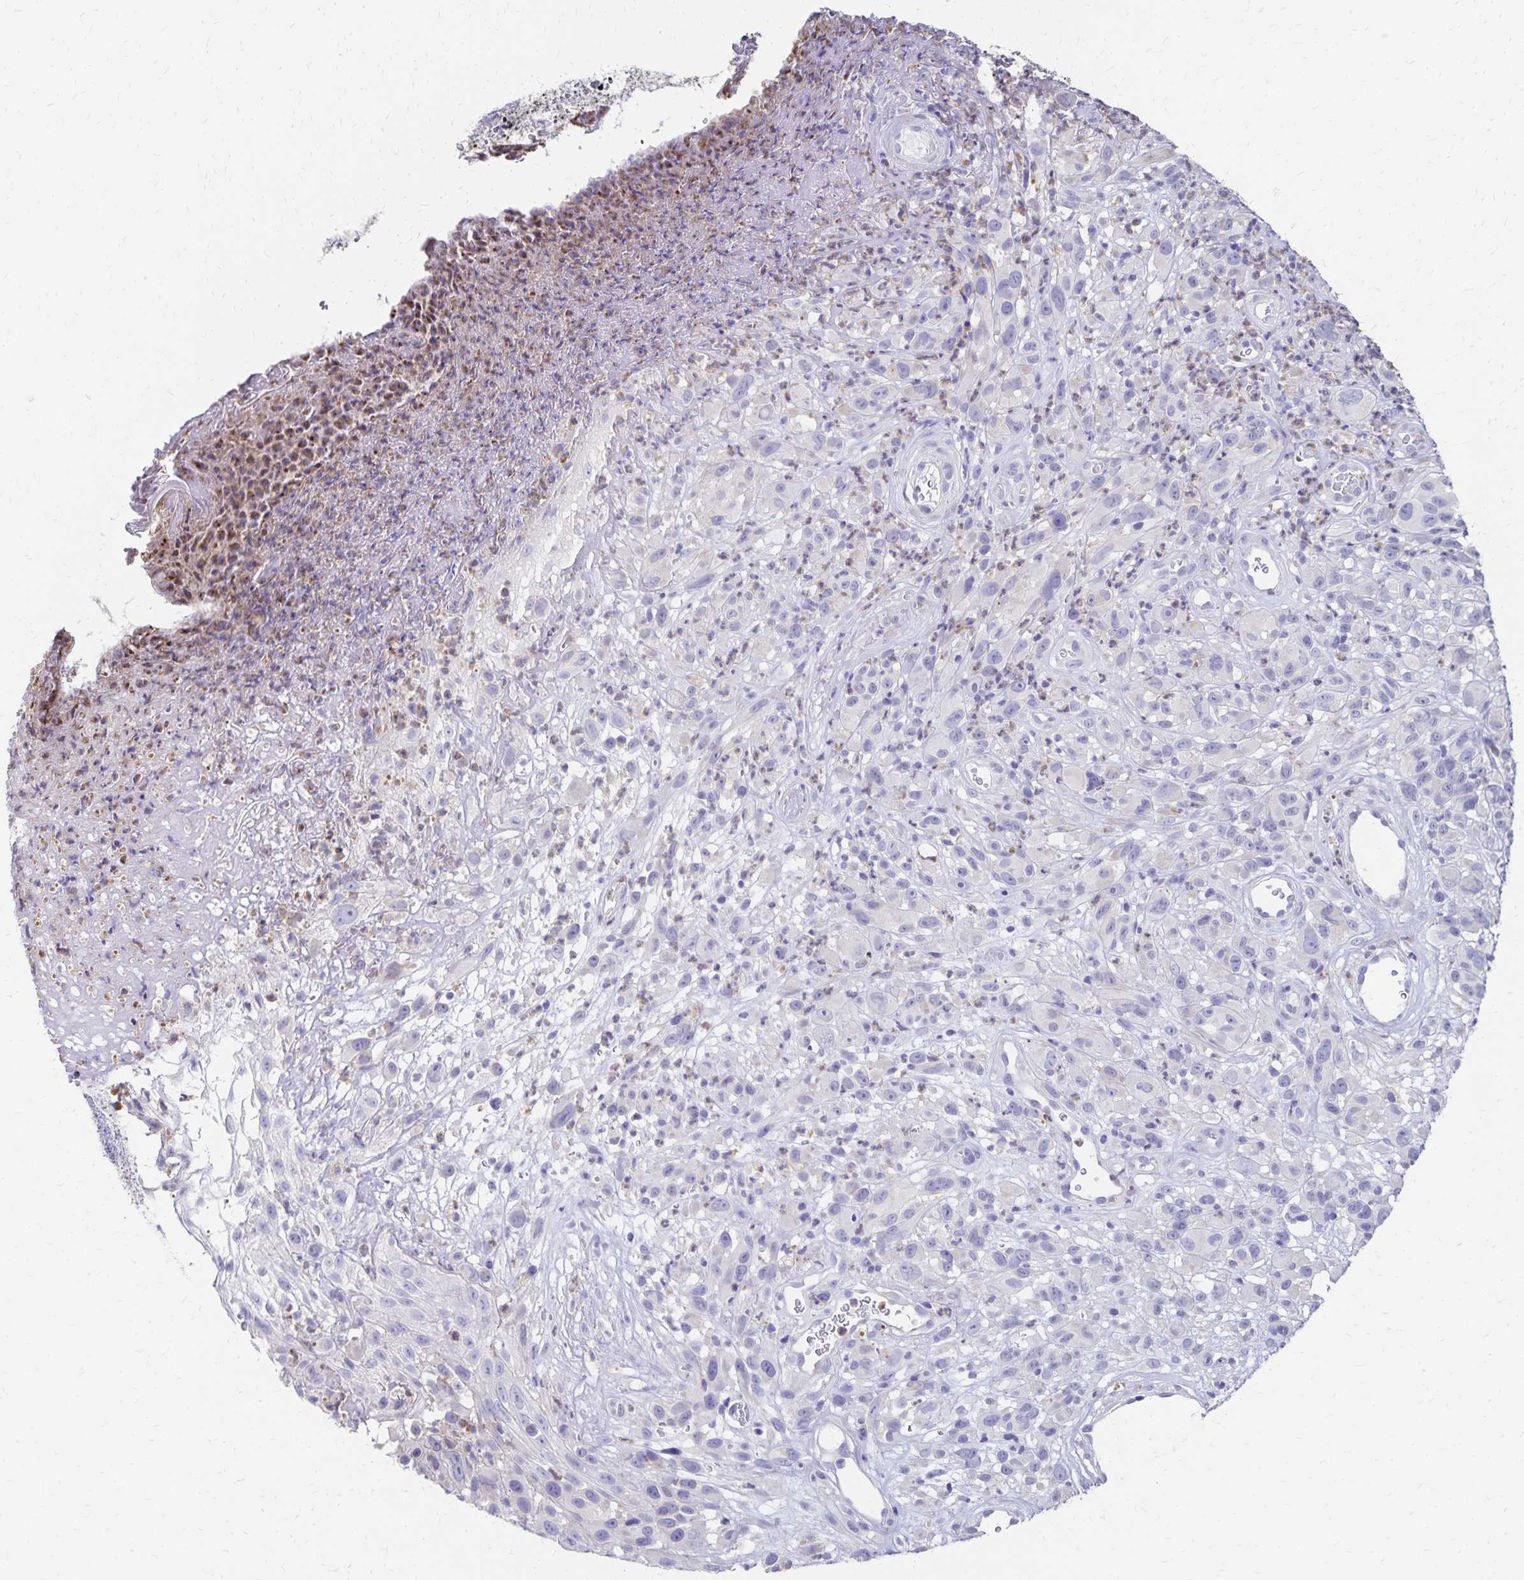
{"staining": {"intensity": "negative", "quantity": "none", "location": "none"}, "tissue": "melanoma", "cell_type": "Tumor cells", "image_type": "cancer", "snomed": [{"axis": "morphology", "description": "Malignant melanoma, NOS"}, {"axis": "topography", "description": "Skin"}], "caption": "Human malignant melanoma stained for a protein using immunohistochemistry reveals no positivity in tumor cells.", "gene": "DYNLT4", "patient": {"sex": "male", "age": 68}}